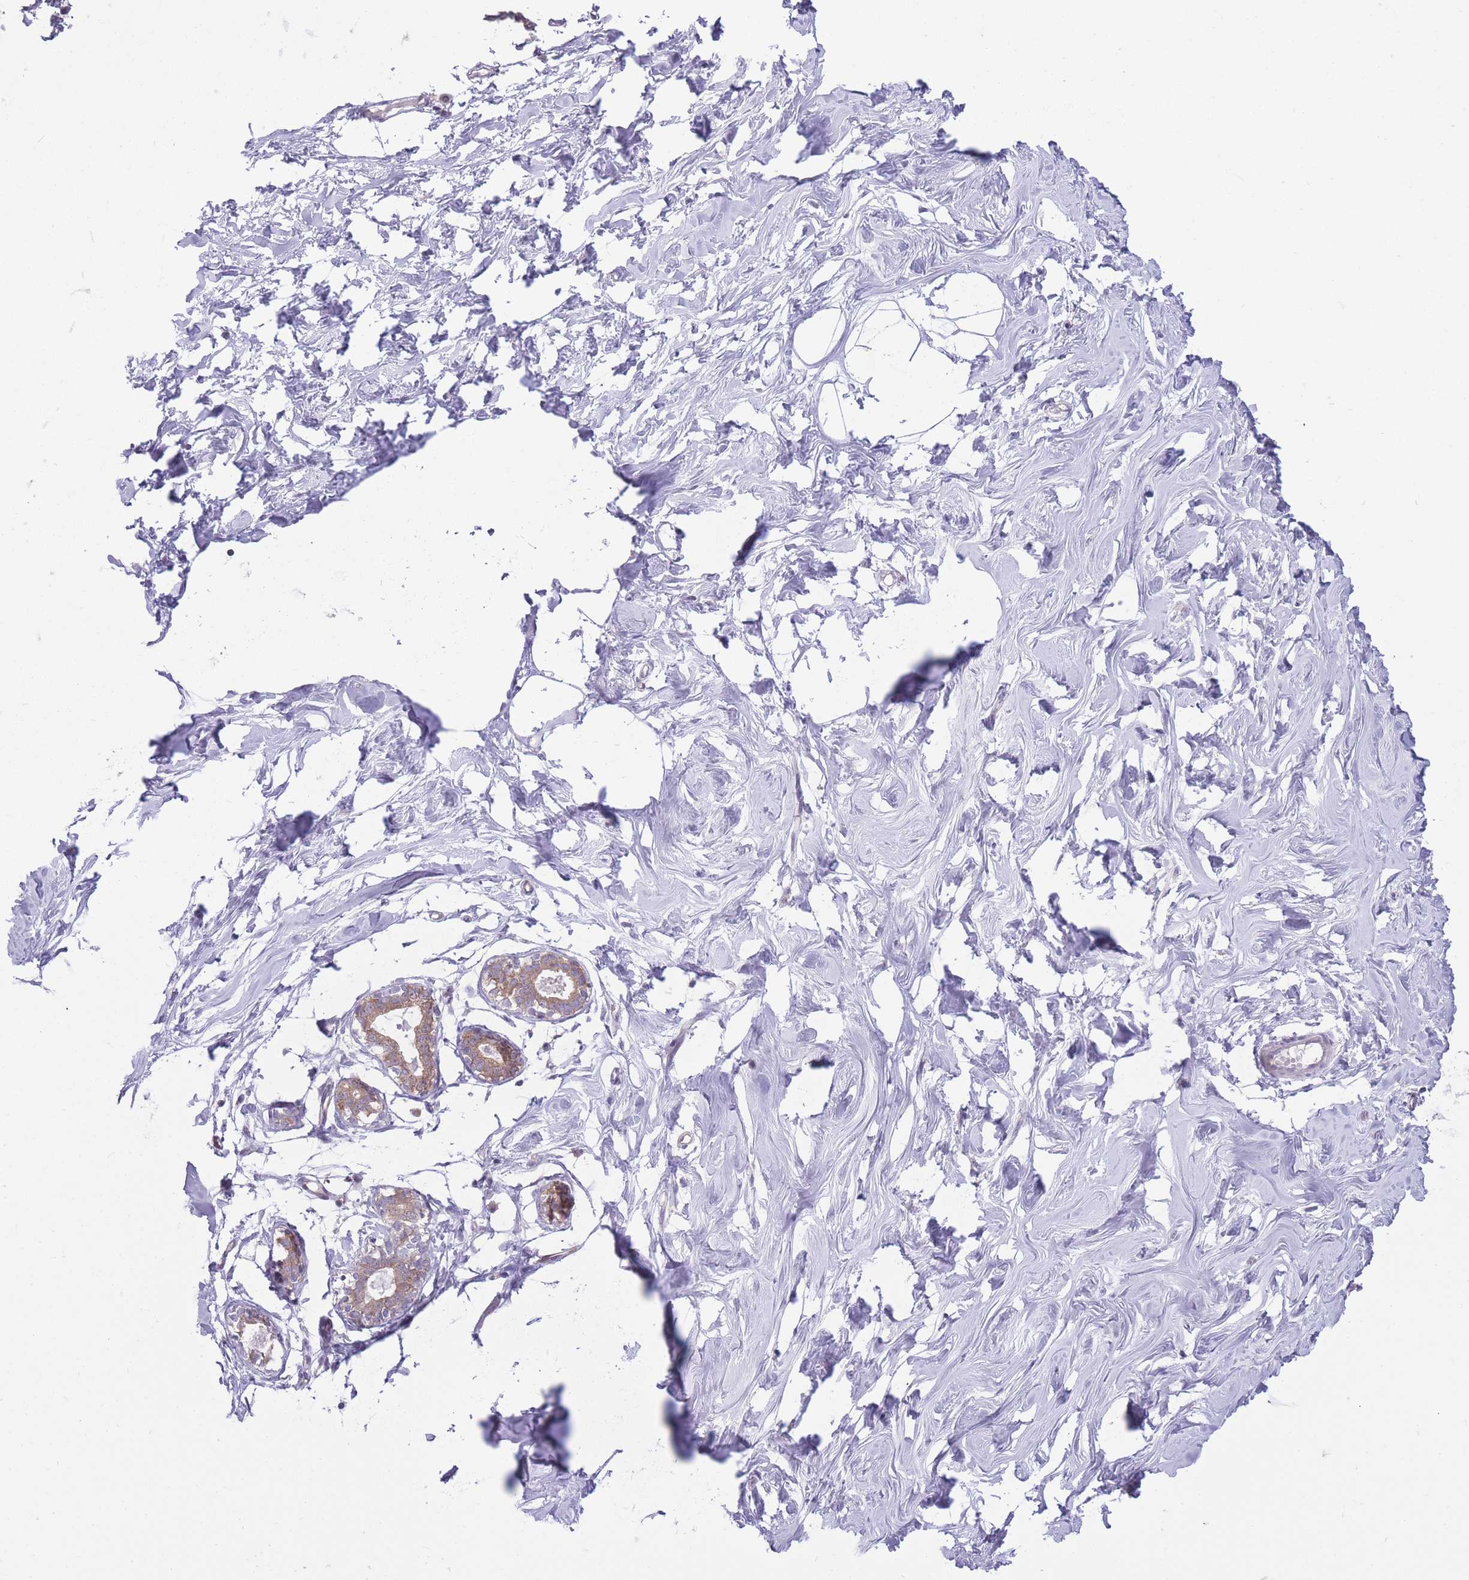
{"staining": {"intensity": "negative", "quantity": "none", "location": "none"}, "tissue": "breast", "cell_type": "Adipocytes", "image_type": "normal", "snomed": [{"axis": "morphology", "description": "Normal tissue, NOS"}, {"axis": "morphology", "description": "Adenoma, NOS"}, {"axis": "topography", "description": "Breast"}], "caption": "High power microscopy histopathology image of an IHC photomicrograph of benign breast, revealing no significant staining in adipocytes.", "gene": "CCT6A", "patient": {"sex": "female", "age": 23}}